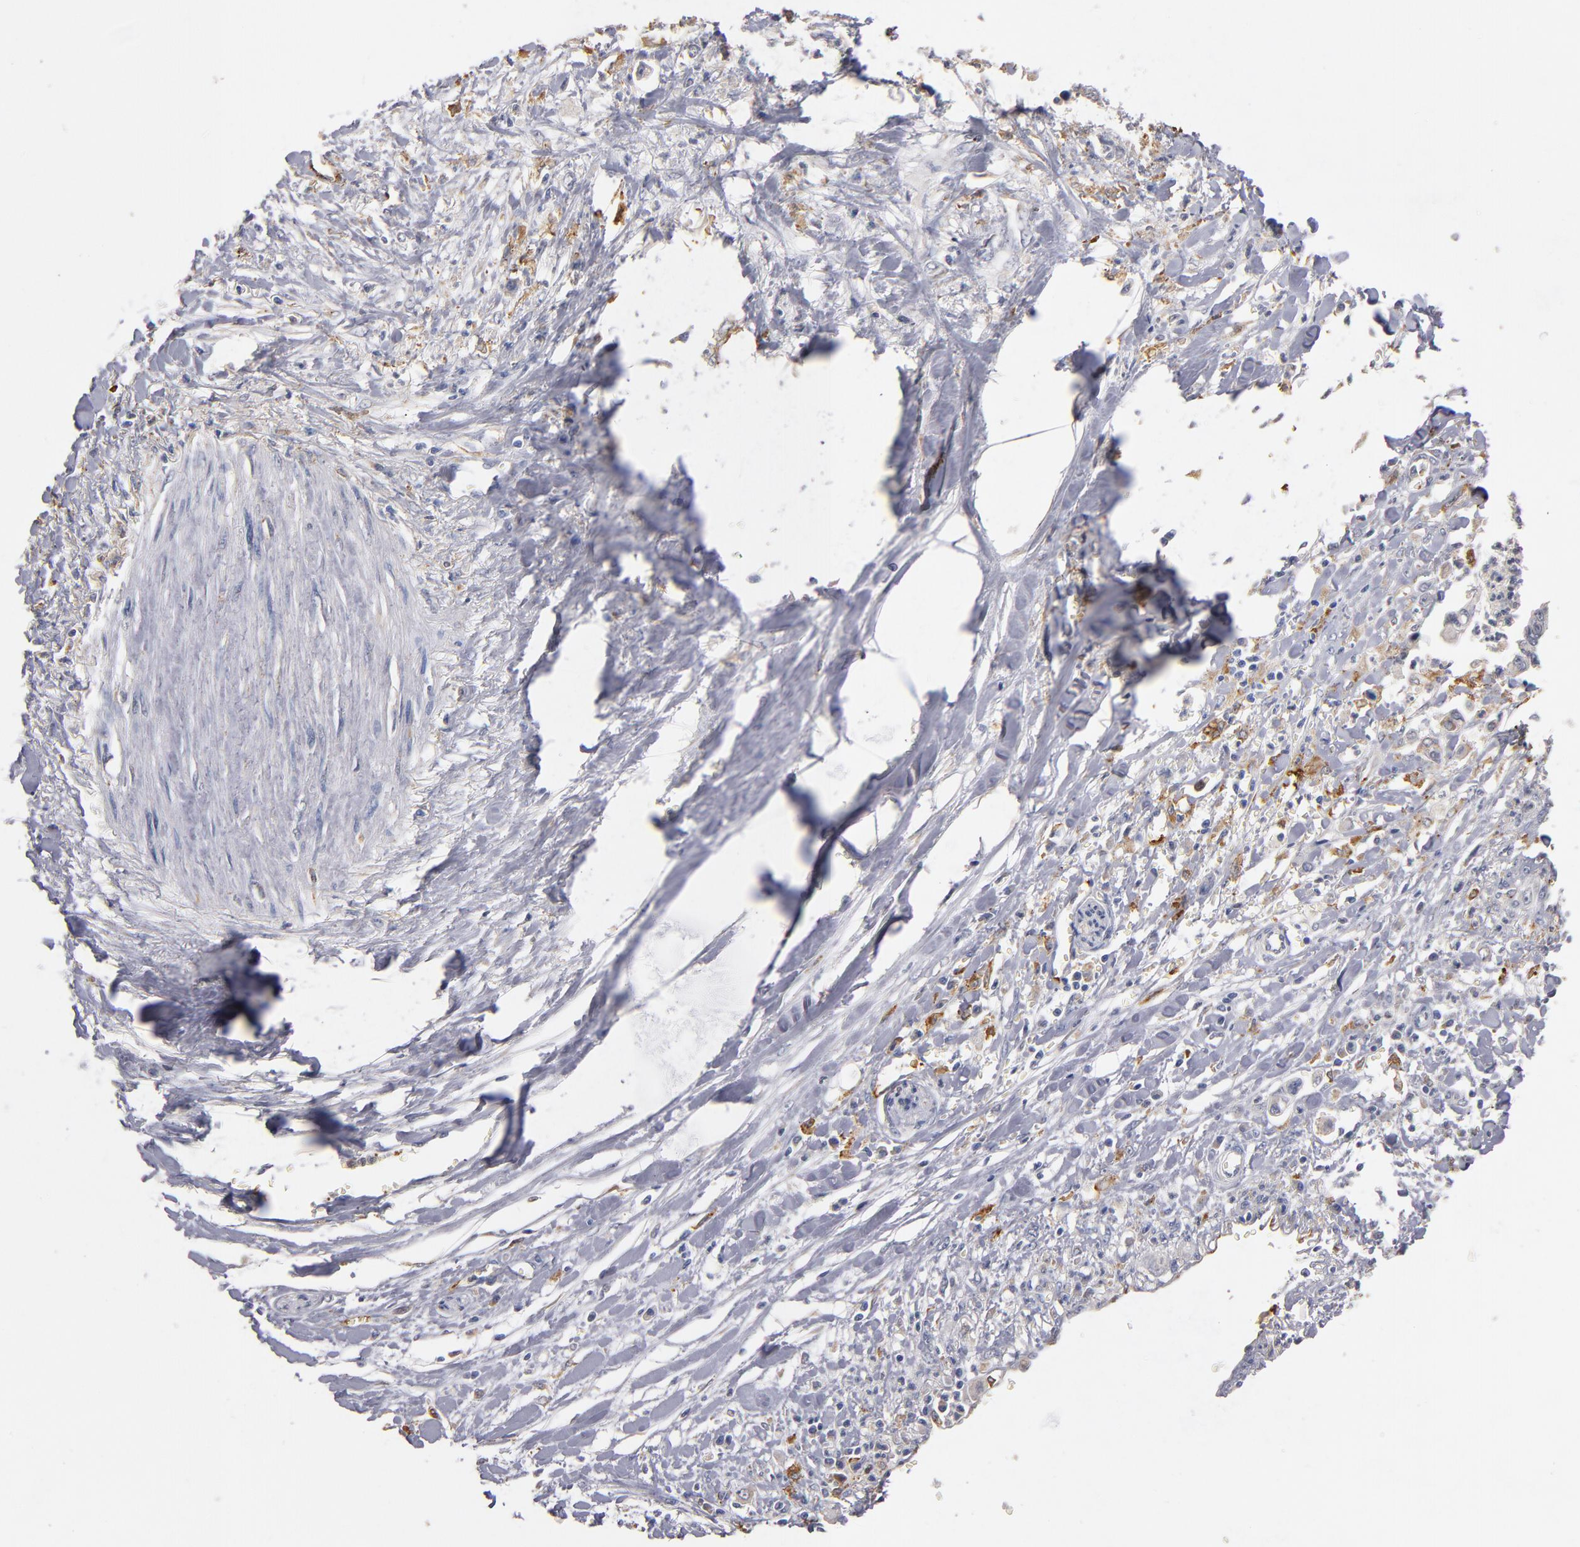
{"staining": {"intensity": "weak", "quantity": "<25%", "location": "cytoplasmic/membranous"}, "tissue": "pancreatic cancer", "cell_type": "Tumor cells", "image_type": "cancer", "snomed": [{"axis": "morphology", "description": "Adenocarcinoma, NOS"}, {"axis": "topography", "description": "Pancreas"}], "caption": "DAB immunohistochemical staining of pancreatic cancer displays no significant staining in tumor cells.", "gene": "SELP", "patient": {"sex": "female", "age": 70}}